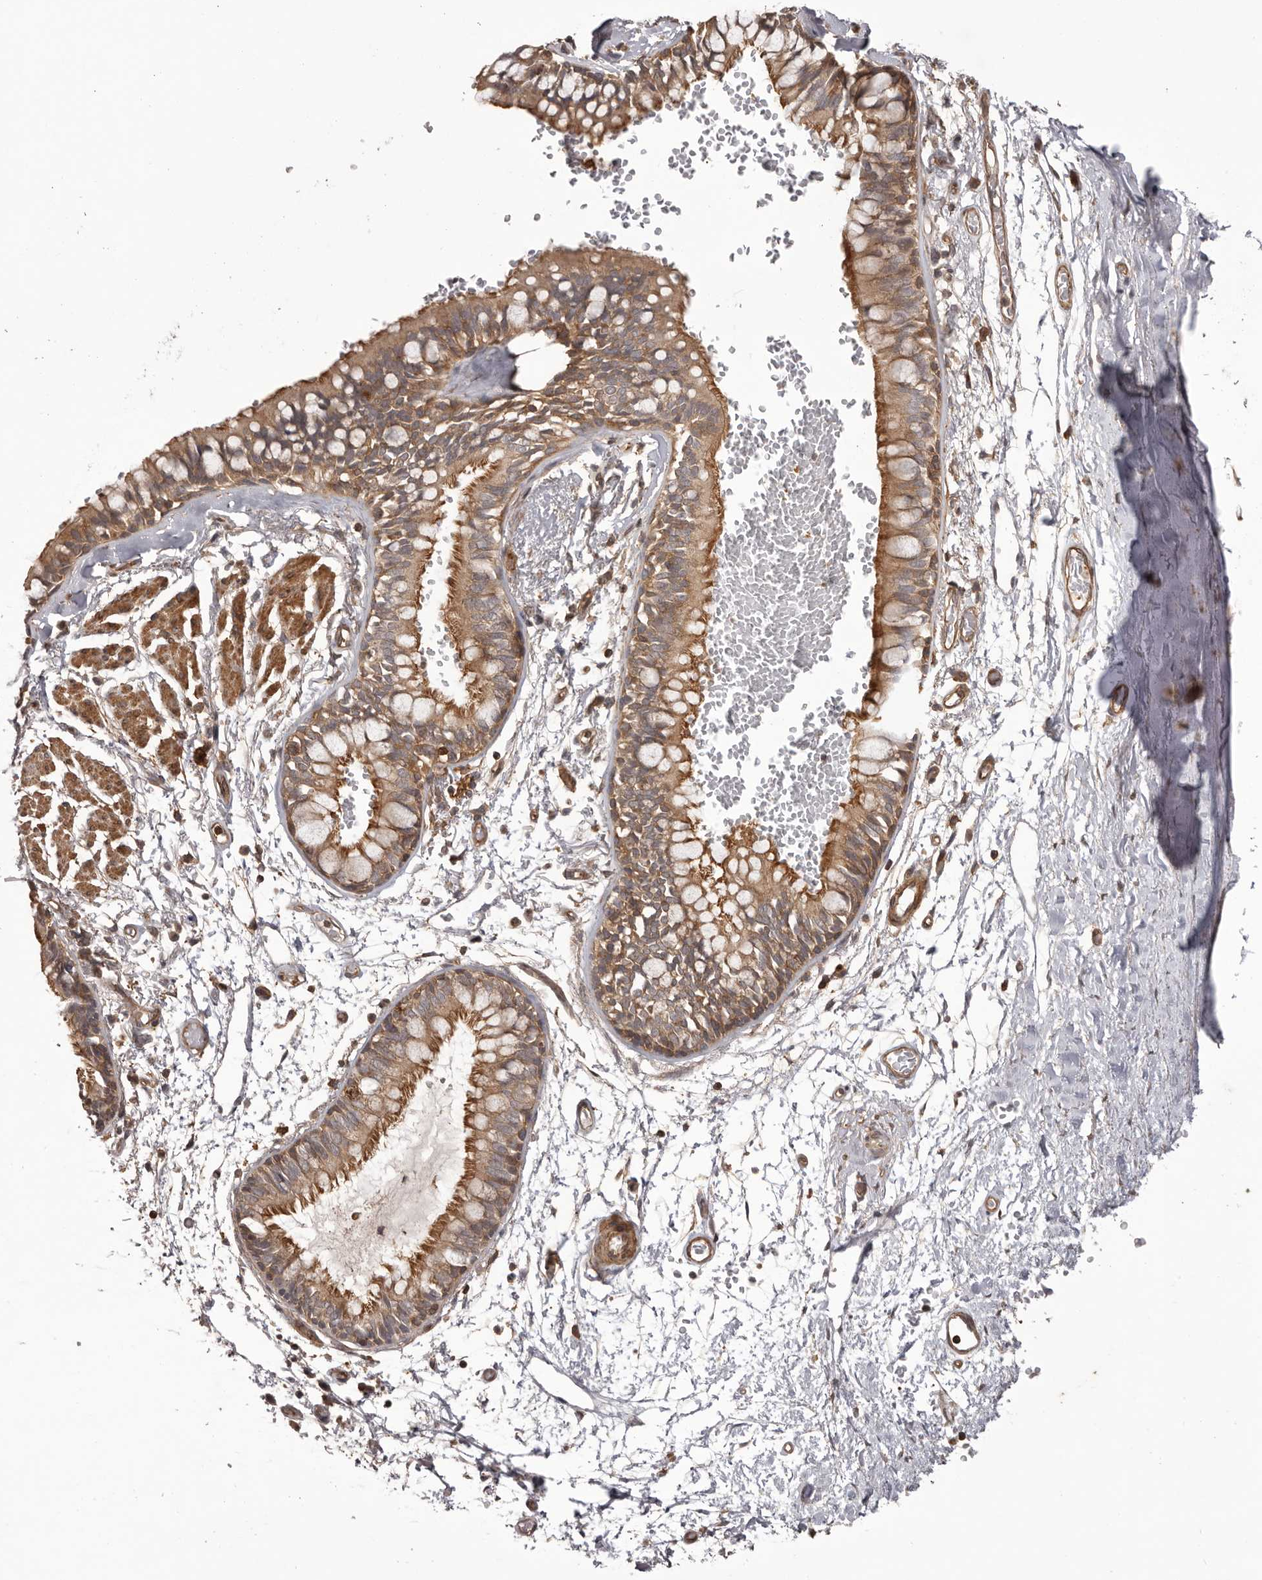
{"staining": {"intensity": "moderate", "quantity": ">75%", "location": "cytoplasmic/membranous"}, "tissue": "bronchus", "cell_type": "Respiratory epithelial cells", "image_type": "normal", "snomed": [{"axis": "morphology", "description": "Normal tissue, NOS"}, {"axis": "topography", "description": "Cartilage tissue"}, {"axis": "topography", "description": "Bronchus"}], "caption": "Immunohistochemical staining of normal human bronchus reveals medium levels of moderate cytoplasmic/membranous positivity in approximately >75% of respiratory epithelial cells. (IHC, brightfield microscopy, high magnification).", "gene": "NFKBIA", "patient": {"sex": "female", "age": 73}}